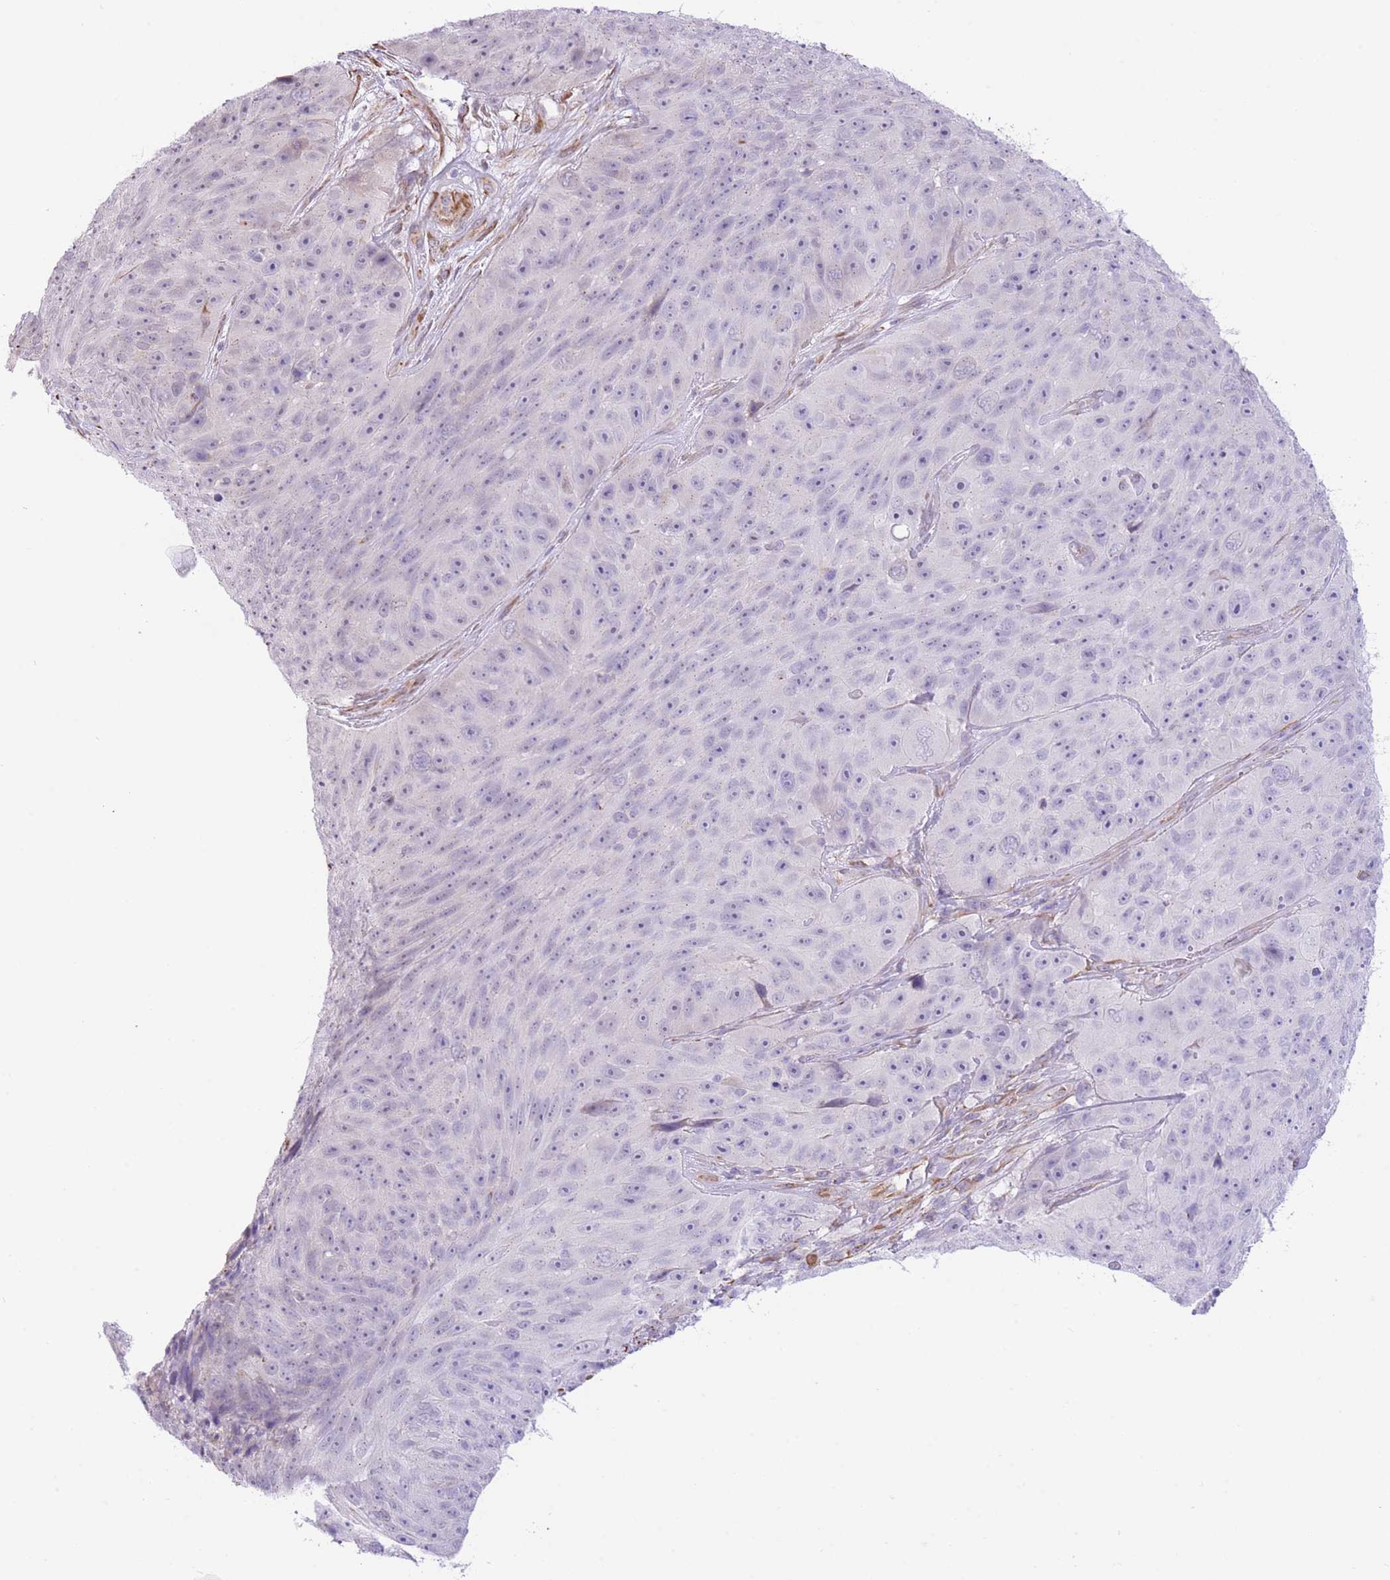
{"staining": {"intensity": "negative", "quantity": "none", "location": "none"}, "tissue": "skin cancer", "cell_type": "Tumor cells", "image_type": "cancer", "snomed": [{"axis": "morphology", "description": "Squamous cell carcinoma, NOS"}, {"axis": "topography", "description": "Skin"}], "caption": "This photomicrograph is of skin cancer (squamous cell carcinoma) stained with immunohistochemistry (IHC) to label a protein in brown with the nuclei are counter-stained blue. There is no expression in tumor cells.", "gene": "PSG8", "patient": {"sex": "female", "age": 87}}